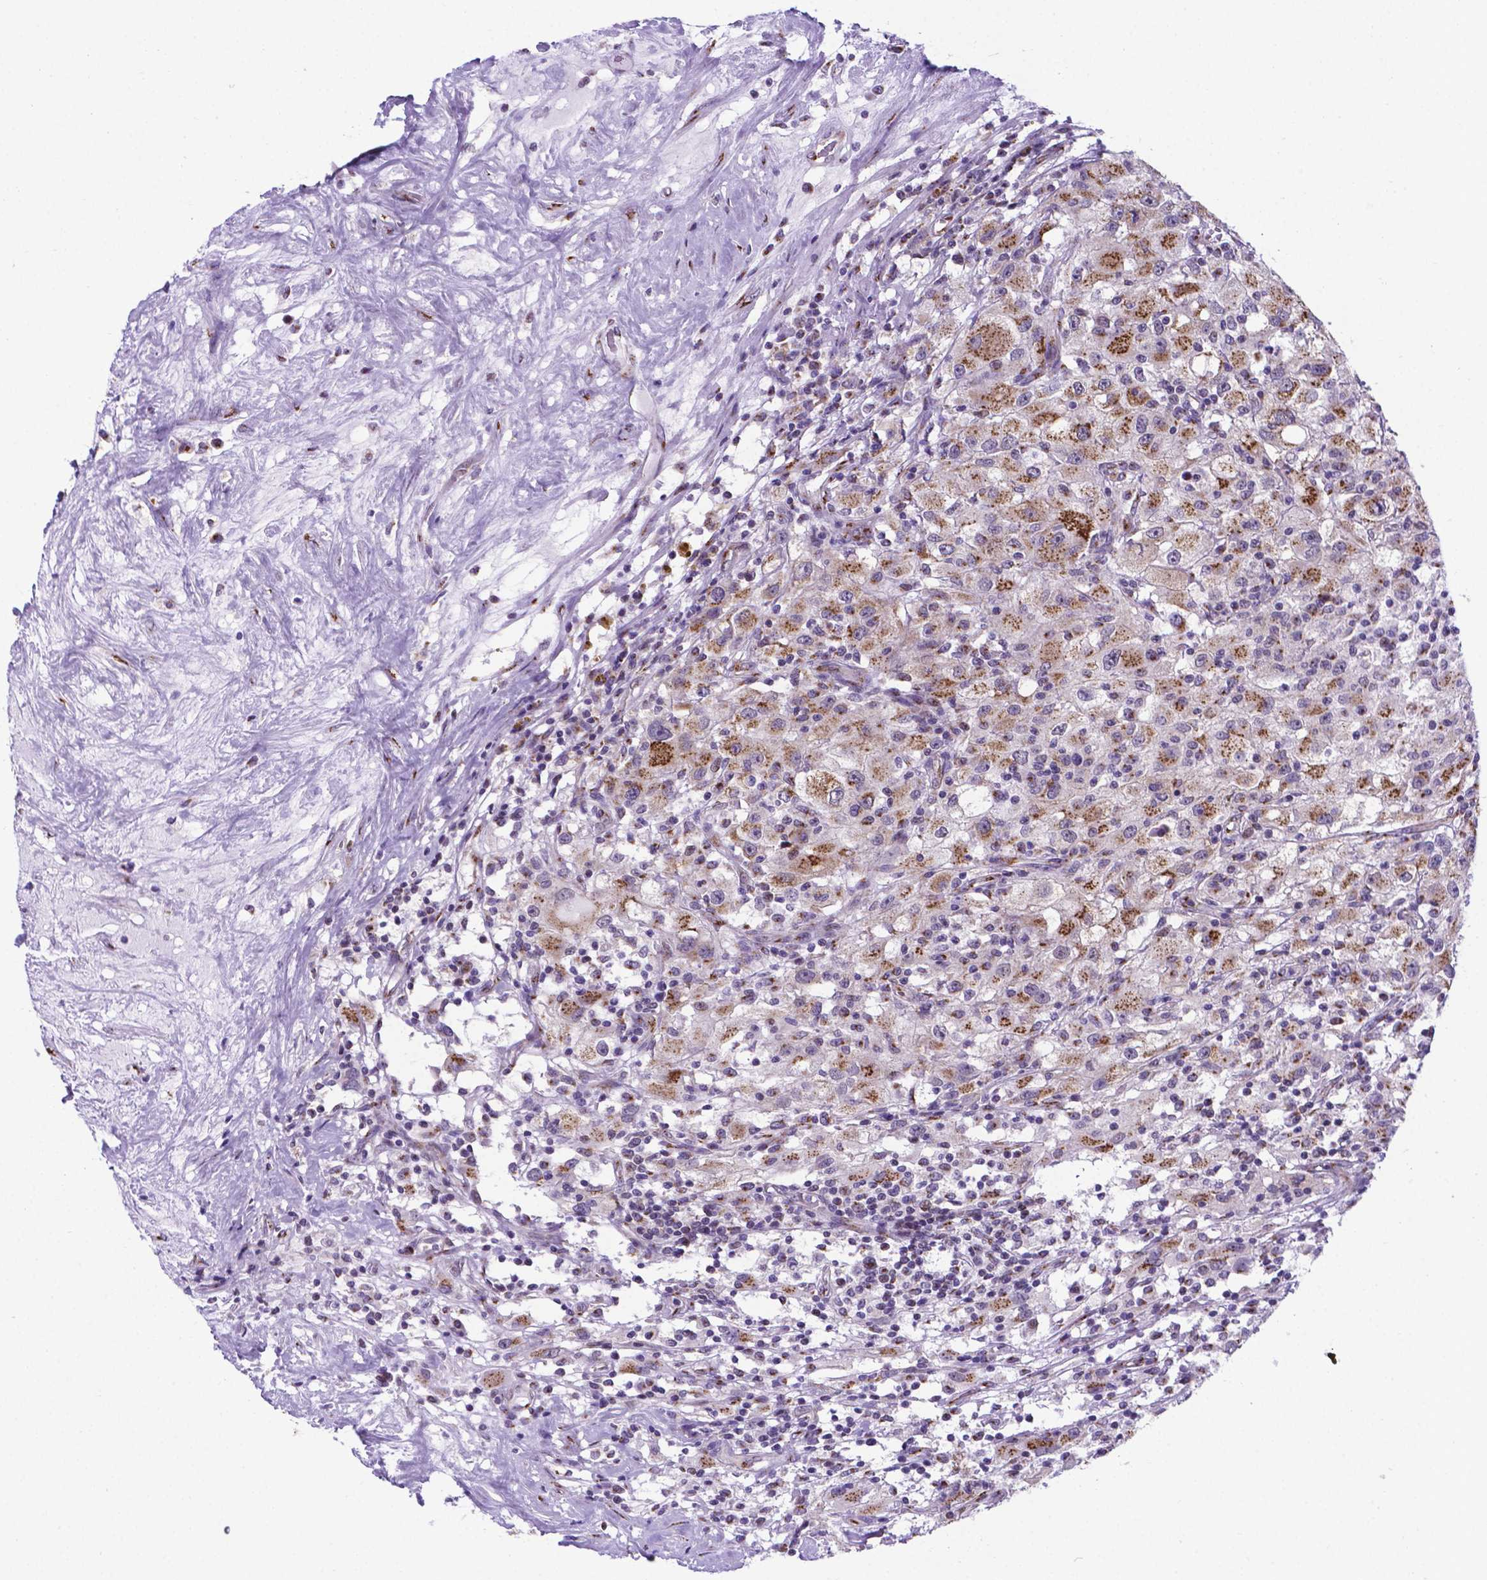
{"staining": {"intensity": "moderate", "quantity": "25%-75%", "location": "cytoplasmic/membranous"}, "tissue": "renal cancer", "cell_type": "Tumor cells", "image_type": "cancer", "snomed": [{"axis": "morphology", "description": "Adenocarcinoma, NOS"}, {"axis": "topography", "description": "Kidney"}], "caption": "The immunohistochemical stain highlights moderate cytoplasmic/membranous positivity in tumor cells of renal adenocarcinoma tissue.", "gene": "MRPL10", "patient": {"sex": "female", "age": 67}}